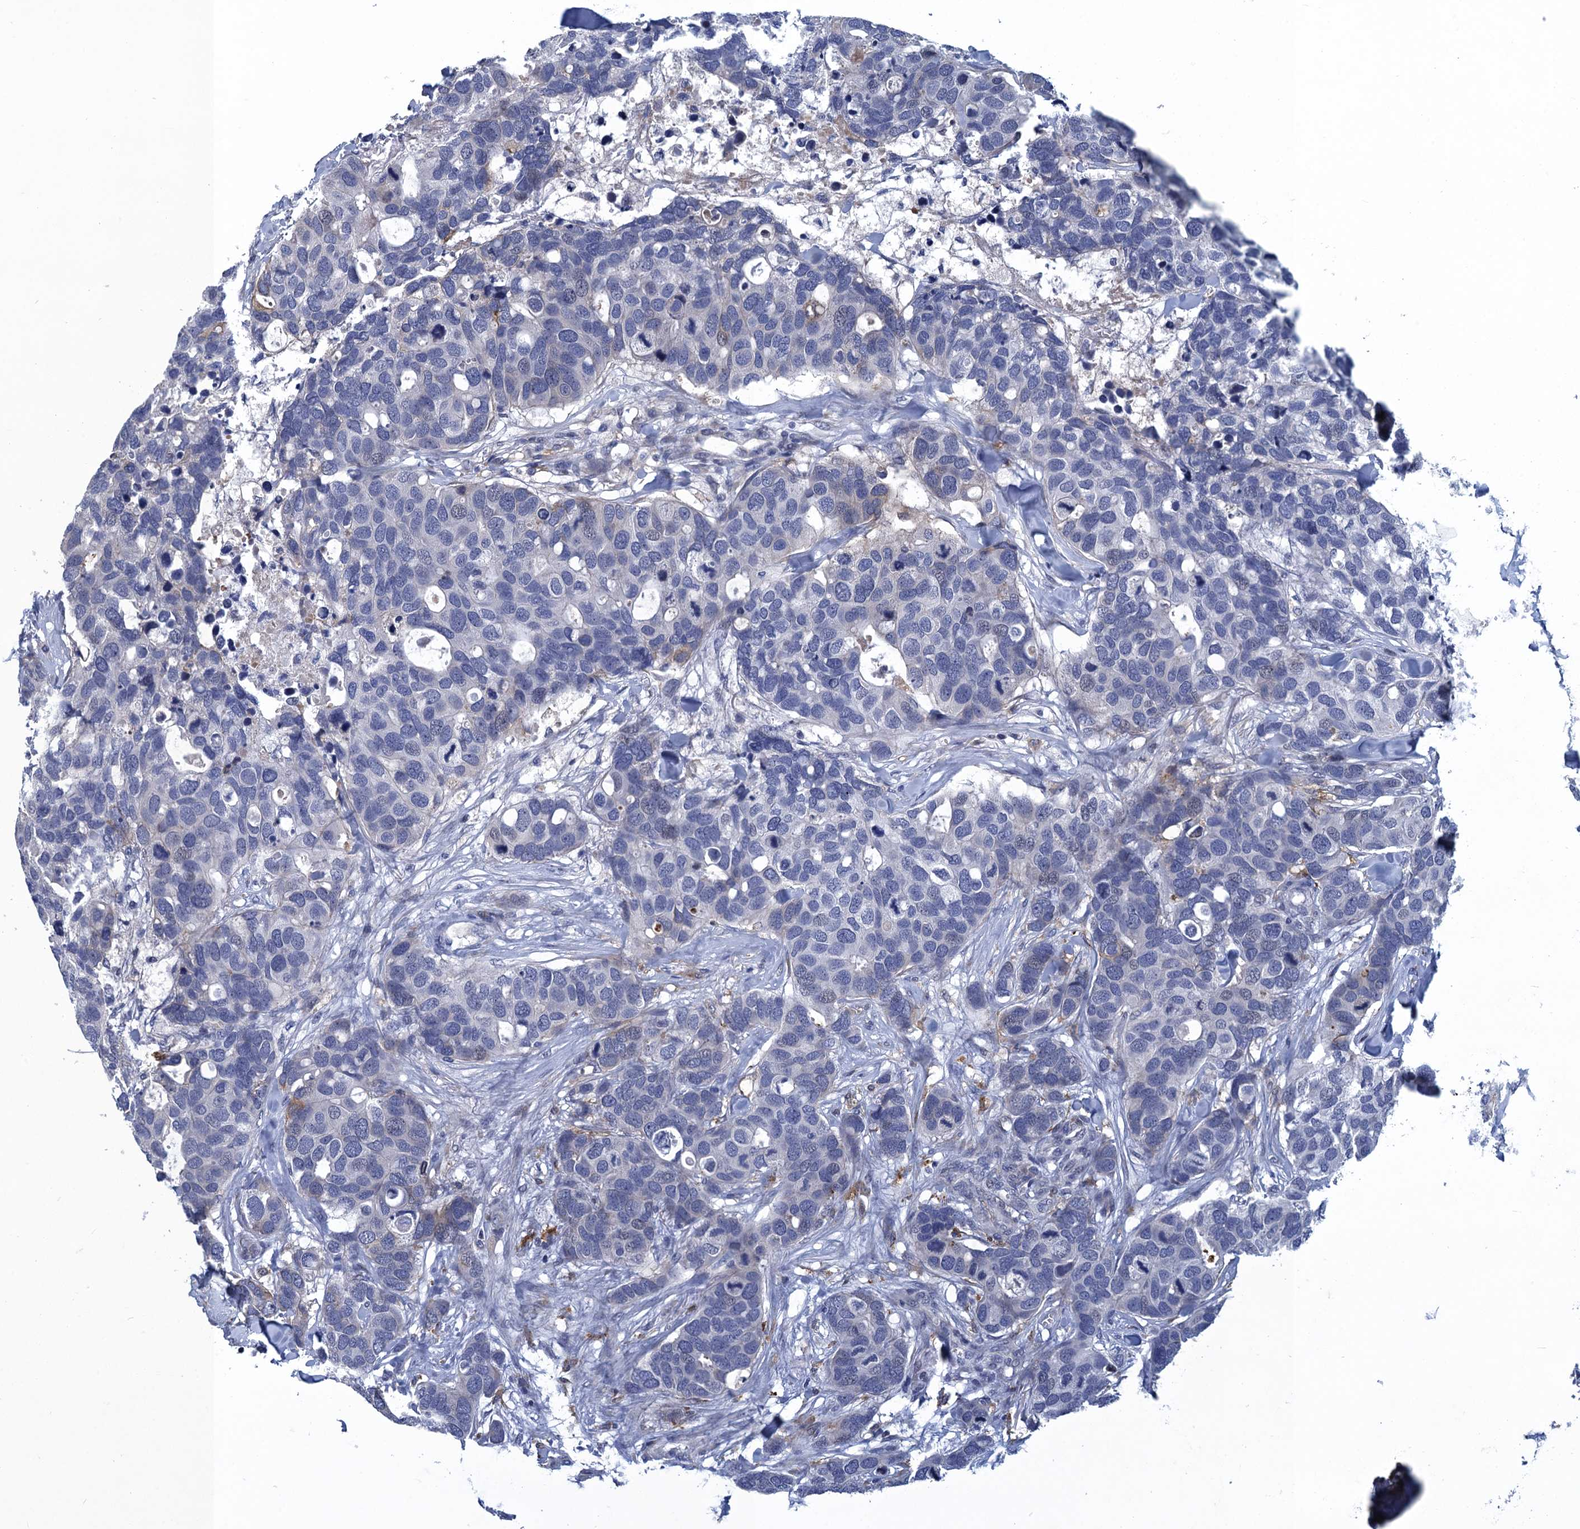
{"staining": {"intensity": "weak", "quantity": "<25%", "location": "cytoplasmic/membranous"}, "tissue": "breast cancer", "cell_type": "Tumor cells", "image_type": "cancer", "snomed": [{"axis": "morphology", "description": "Duct carcinoma"}, {"axis": "topography", "description": "Breast"}], "caption": "A histopathology image of human breast infiltrating ductal carcinoma is negative for staining in tumor cells. (DAB immunohistochemistry, high magnification).", "gene": "DNHD1", "patient": {"sex": "female", "age": 83}}